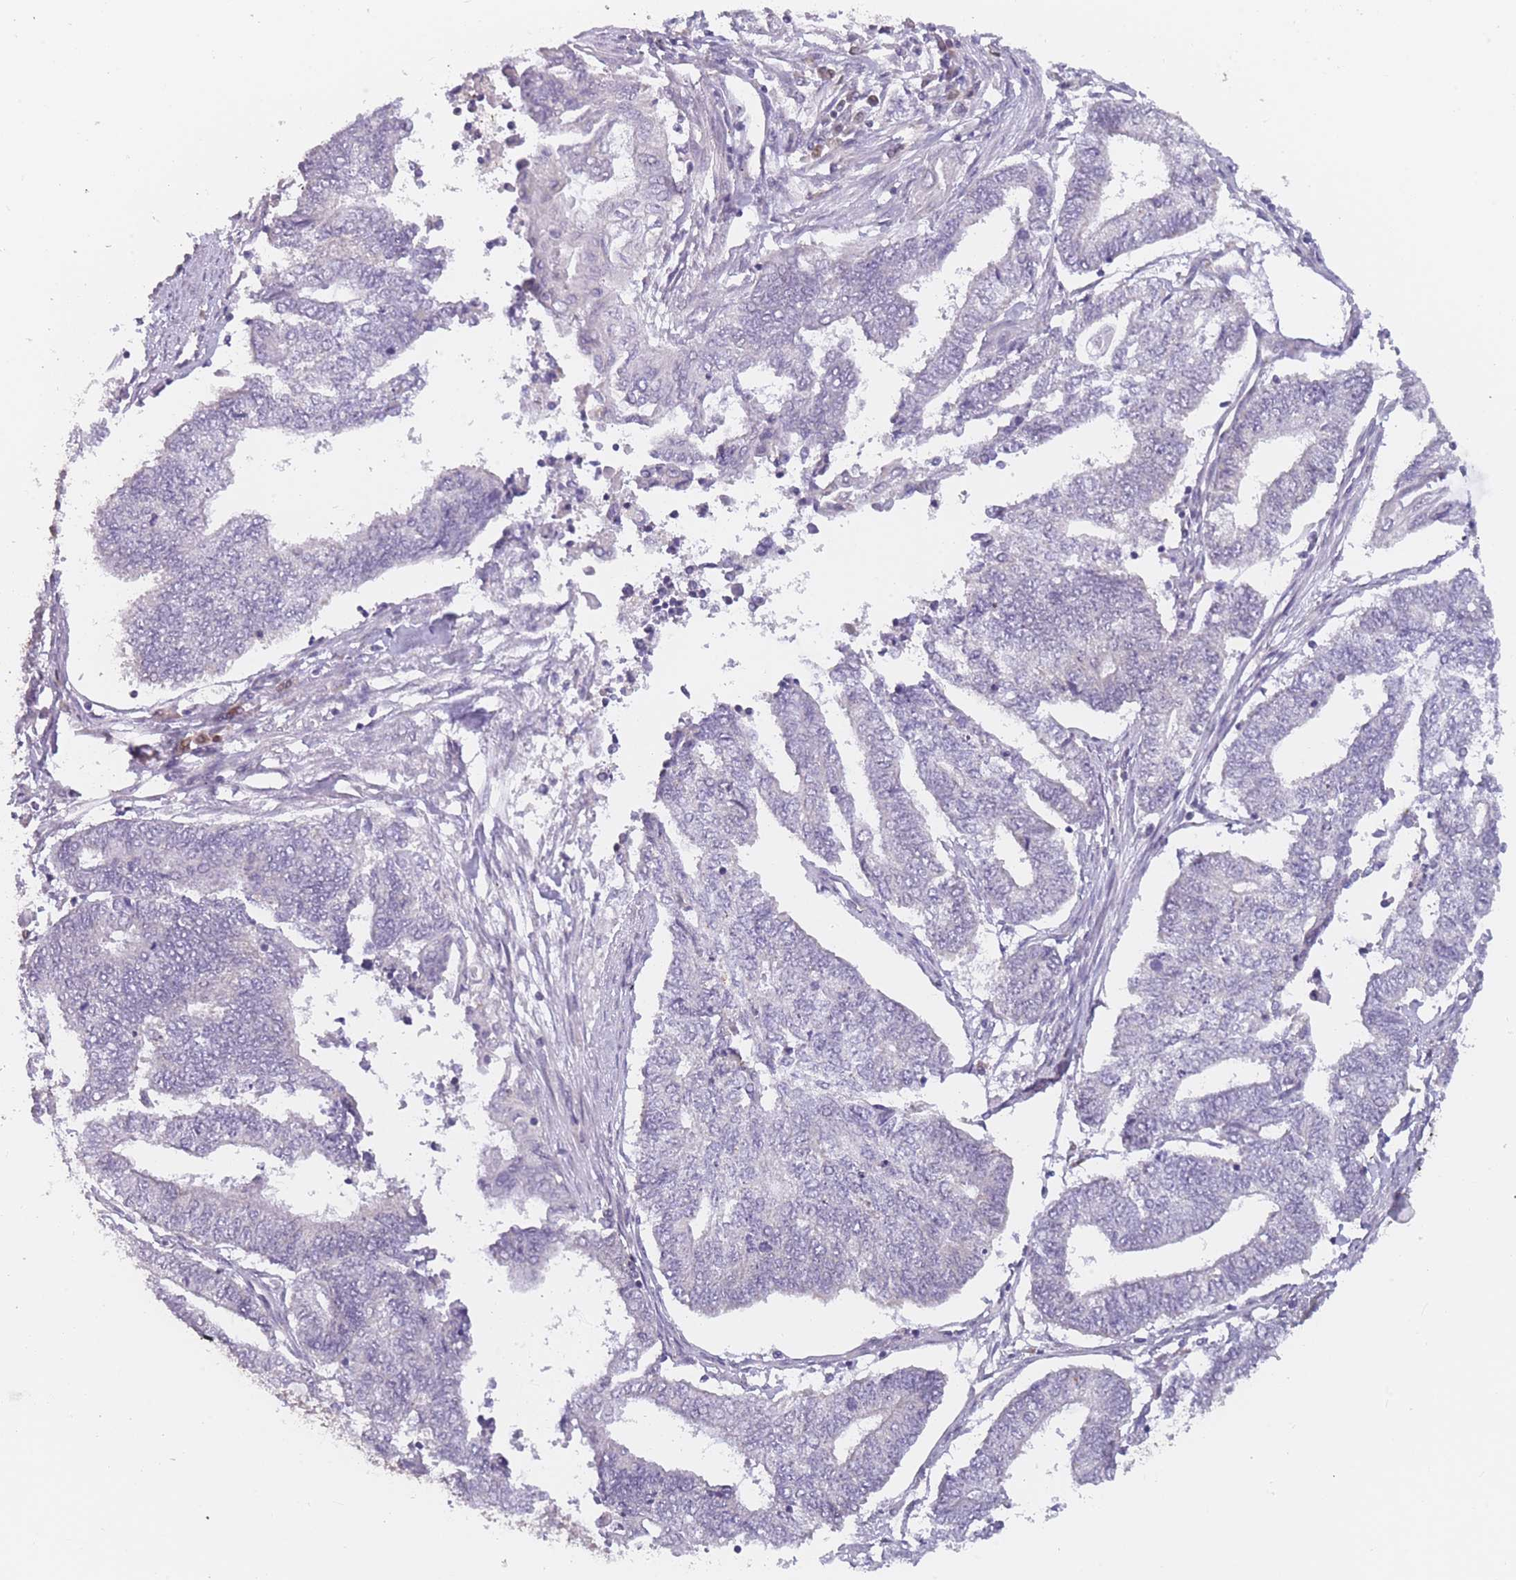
{"staining": {"intensity": "negative", "quantity": "none", "location": "none"}, "tissue": "endometrial cancer", "cell_type": "Tumor cells", "image_type": "cancer", "snomed": [{"axis": "morphology", "description": "Adenocarcinoma, NOS"}, {"axis": "topography", "description": "Uterus"}, {"axis": "topography", "description": "Endometrium"}], "caption": "IHC of human endometrial cancer (adenocarcinoma) reveals no positivity in tumor cells. Brightfield microscopy of immunohistochemistry (IHC) stained with DAB (brown) and hematoxylin (blue), captured at high magnification.", "gene": "MRI1", "patient": {"sex": "female", "age": 70}}